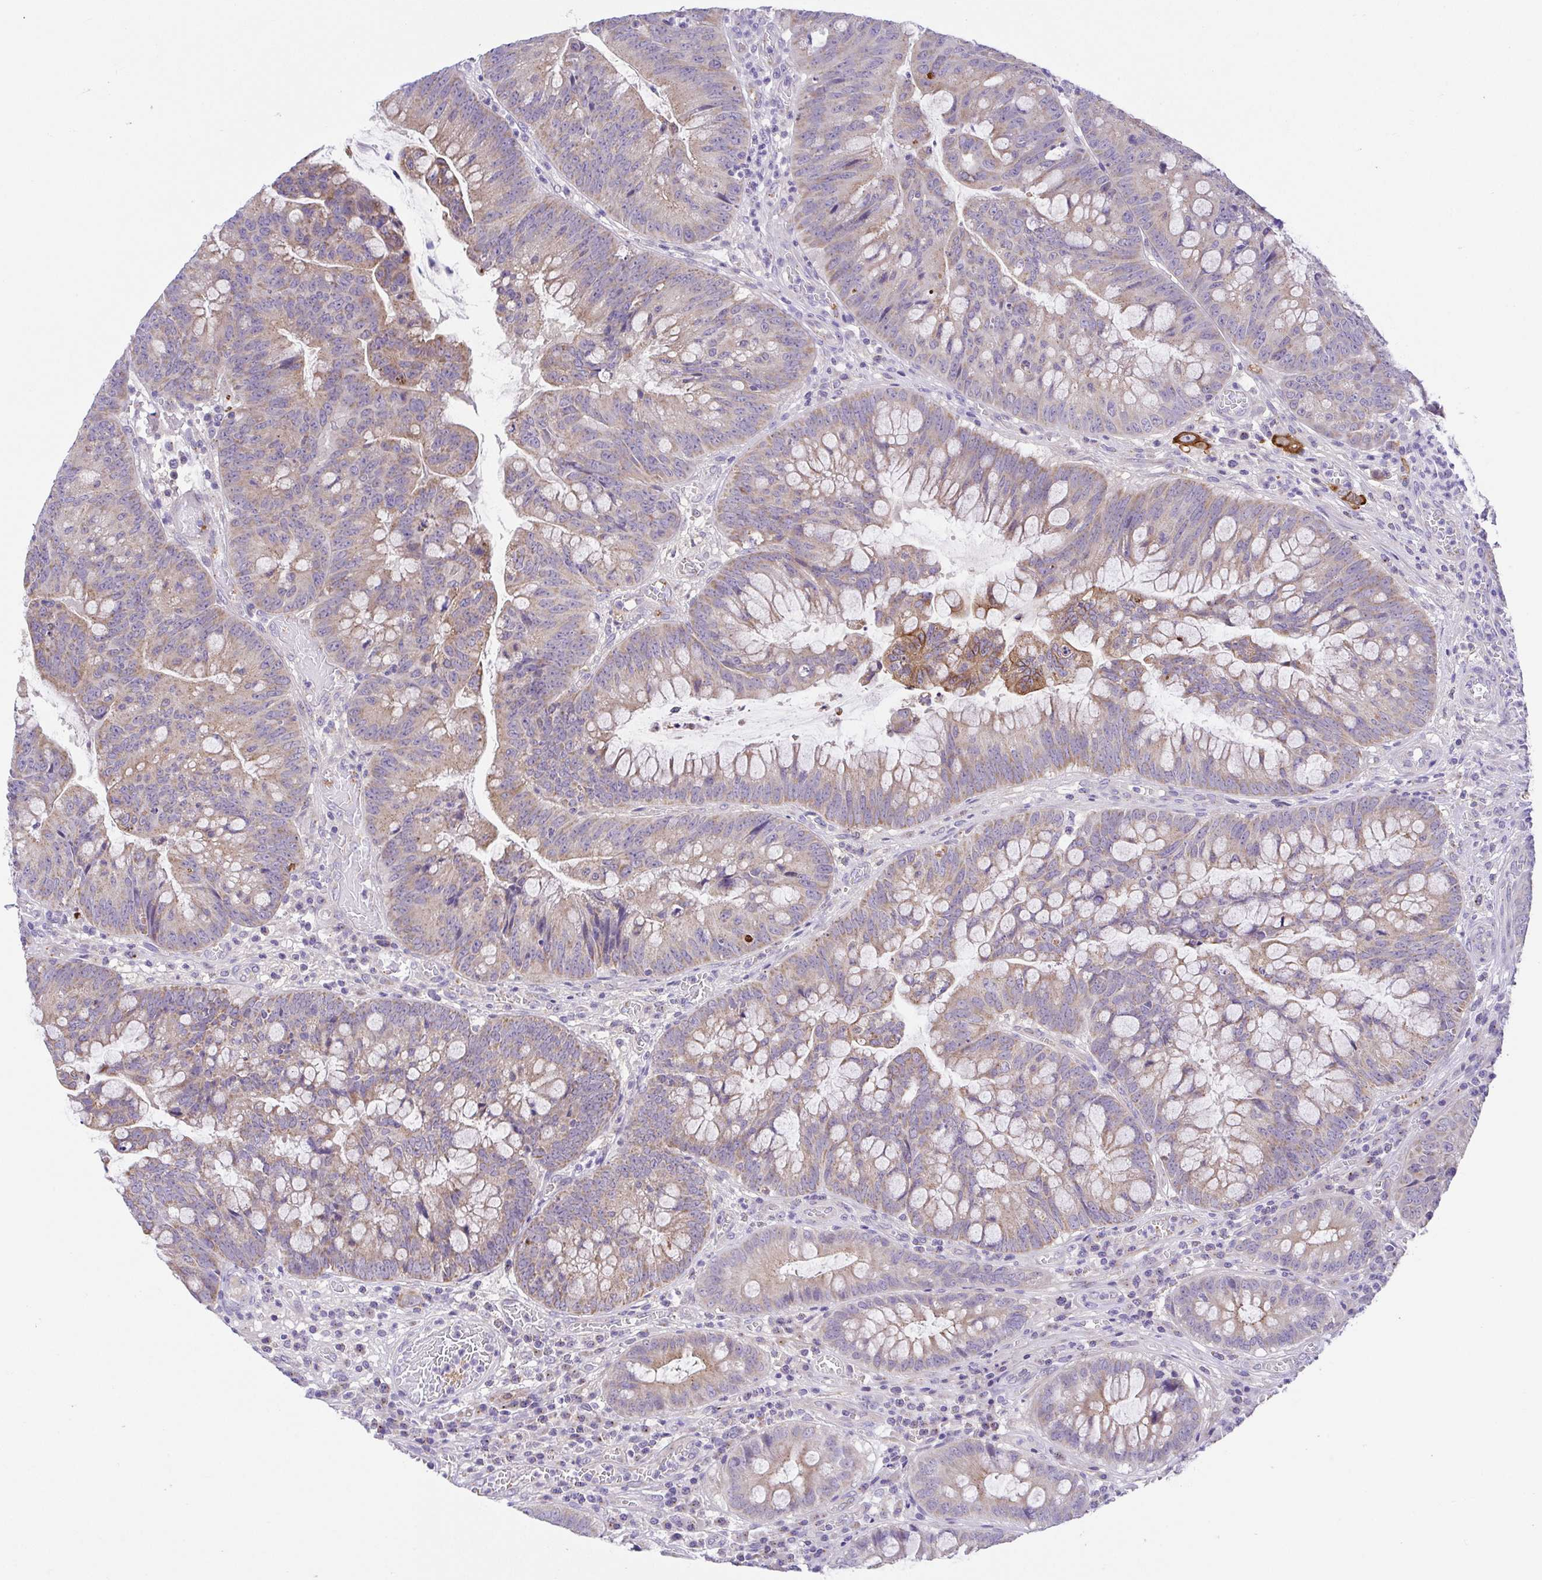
{"staining": {"intensity": "weak", "quantity": "25%-75%", "location": "cytoplasmic/membranous"}, "tissue": "colorectal cancer", "cell_type": "Tumor cells", "image_type": "cancer", "snomed": [{"axis": "morphology", "description": "Adenocarcinoma, NOS"}, {"axis": "topography", "description": "Colon"}], "caption": "Adenocarcinoma (colorectal) tissue demonstrates weak cytoplasmic/membranous expression in about 25%-75% of tumor cells", "gene": "SLC13A1", "patient": {"sex": "male", "age": 62}}